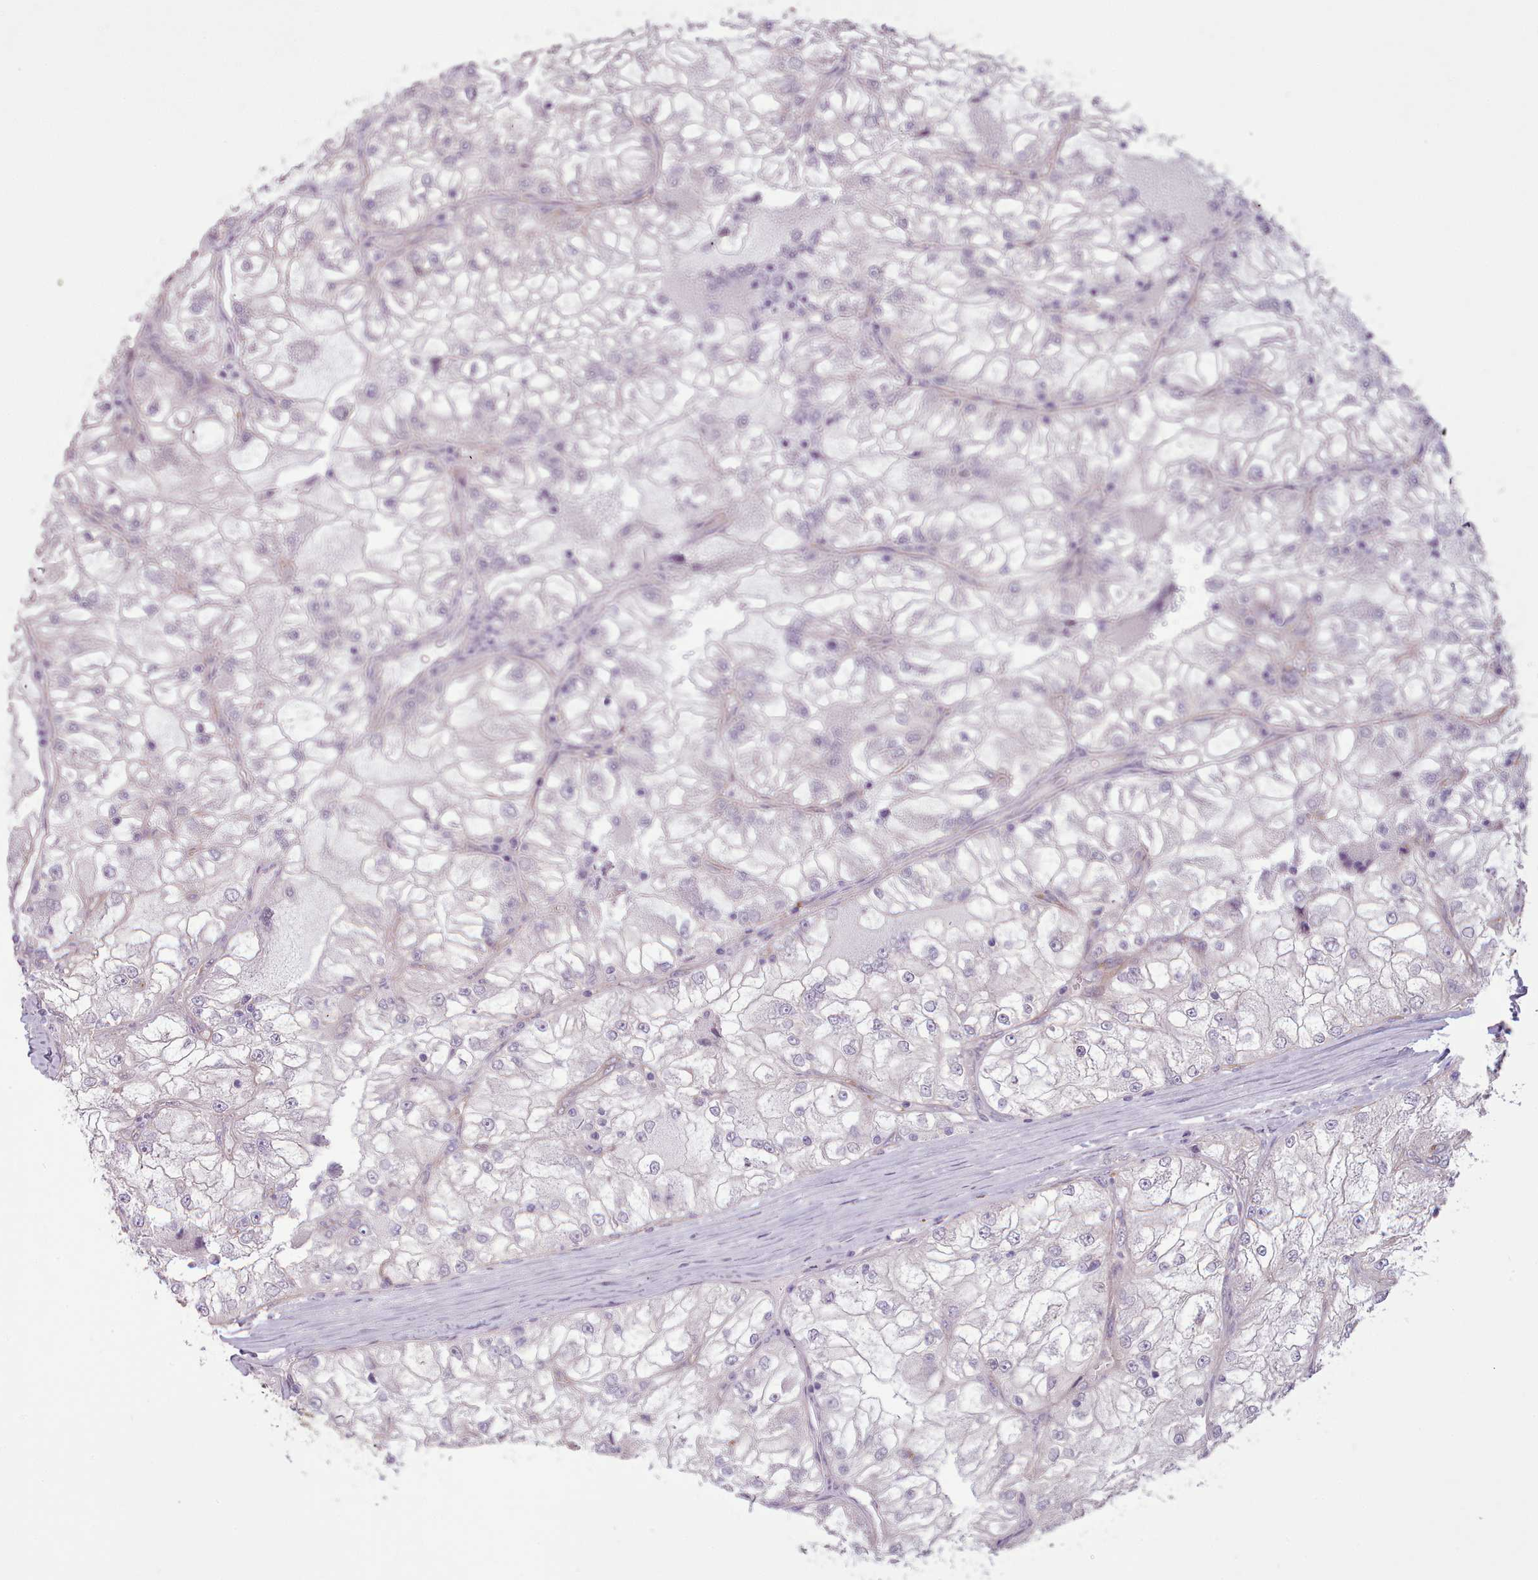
{"staining": {"intensity": "negative", "quantity": "none", "location": "none"}, "tissue": "renal cancer", "cell_type": "Tumor cells", "image_type": "cancer", "snomed": [{"axis": "morphology", "description": "Adenocarcinoma, NOS"}, {"axis": "topography", "description": "Kidney"}], "caption": "Immunohistochemistry (IHC) histopathology image of human renal cancer stained for a protein (brown), which displays no positivity in tumor cells.", "gene": "PLD4", "patient": {"sex": "female", "age": 72}}